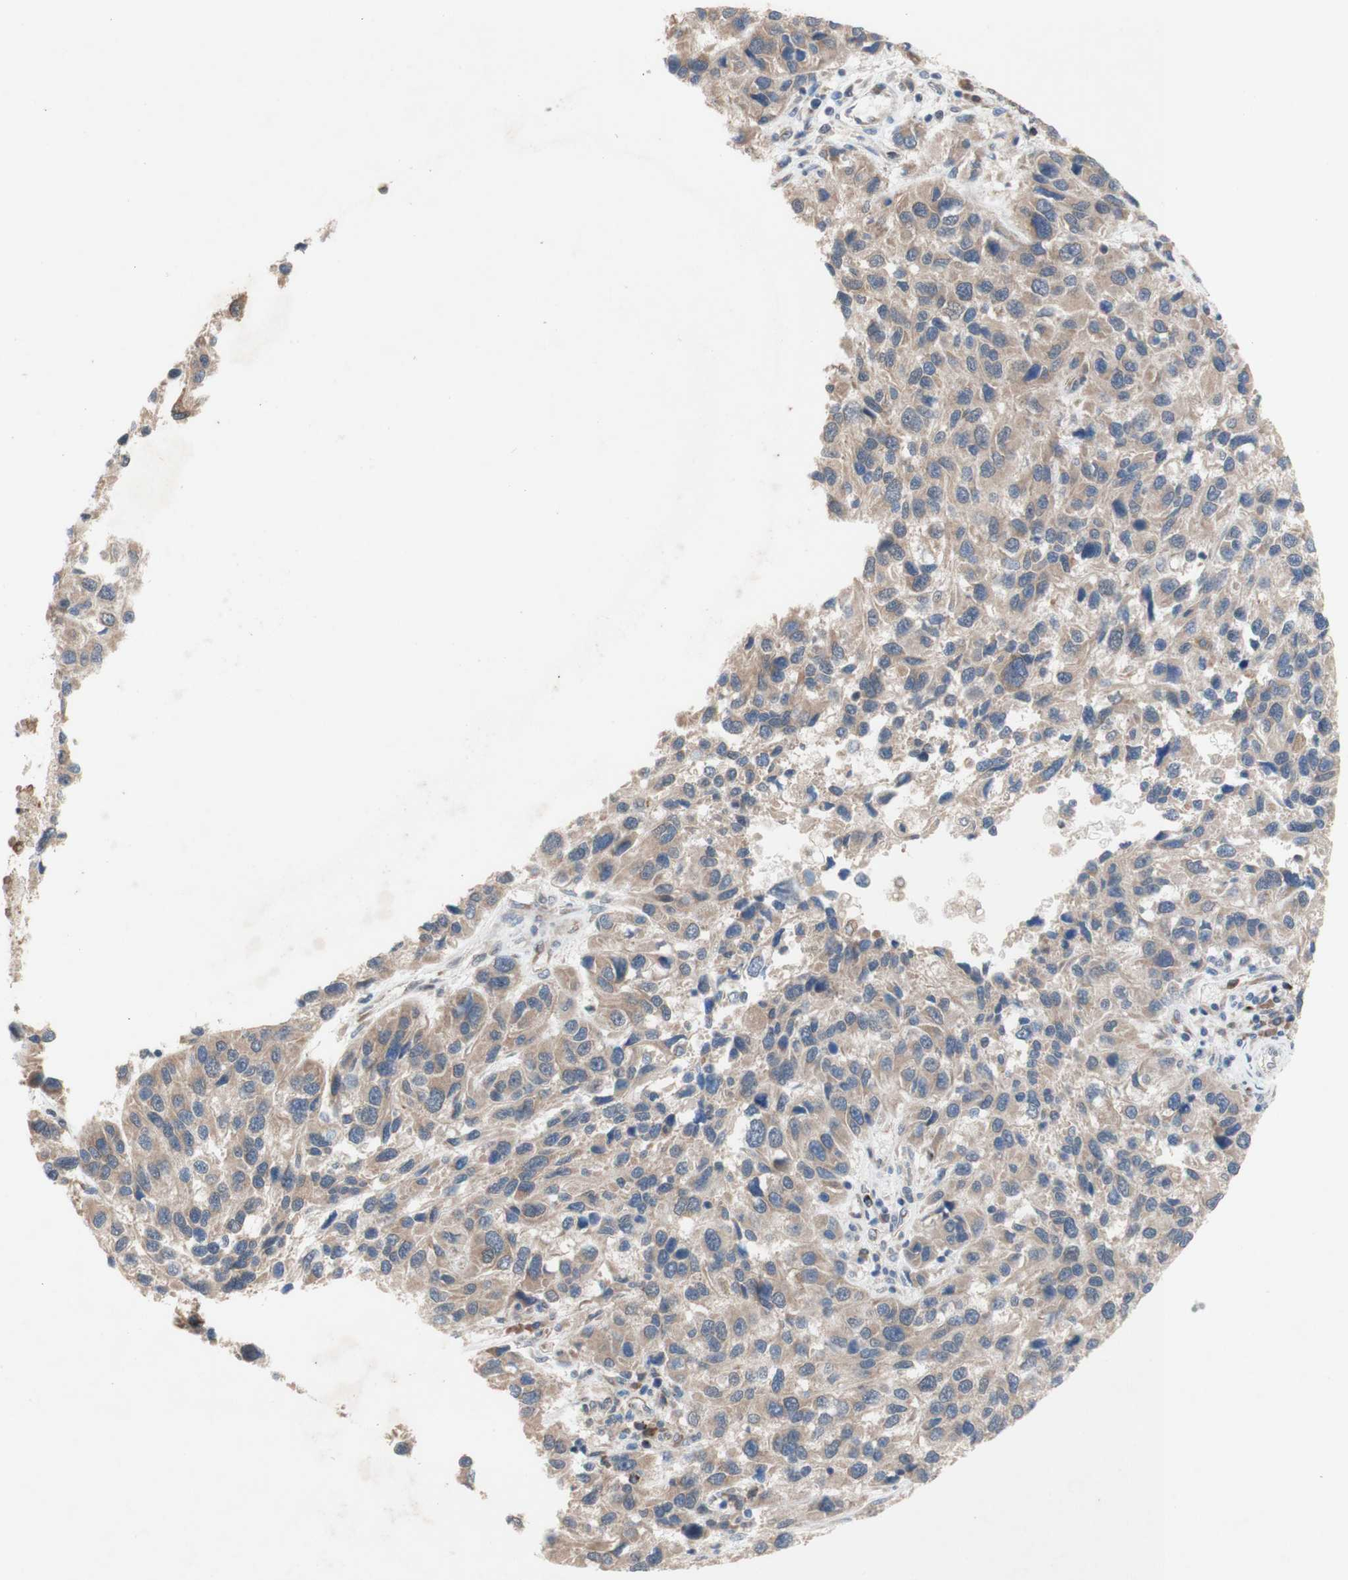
{"staining": {"intensity": "weak", "quantity": ">75%", "location": "cytoplasmic/membranous"}, "tissue": "melanoma", "cell_type": "Tumor cells", "image_type": "cancer", "snomed": [{"axis": "morphology", "description": "Malignant melanoma, NOS"}, {"axis": "topography", "description": "Skin"}], "caption": "A high-resolution histopathology image shows immunohistochemistry (IHC) staining of malignant melanoma, which shows weak cytoplasmic/membranous expression in about >75% of tumor cells. The staining was performed using DAB to visualize the protein expression in brown, while the nuclei were stained in blue with hematoxylin (Magnification: 20x).", "gene": "PDGFB", "patient": {"sex": "male", "age": 53}}